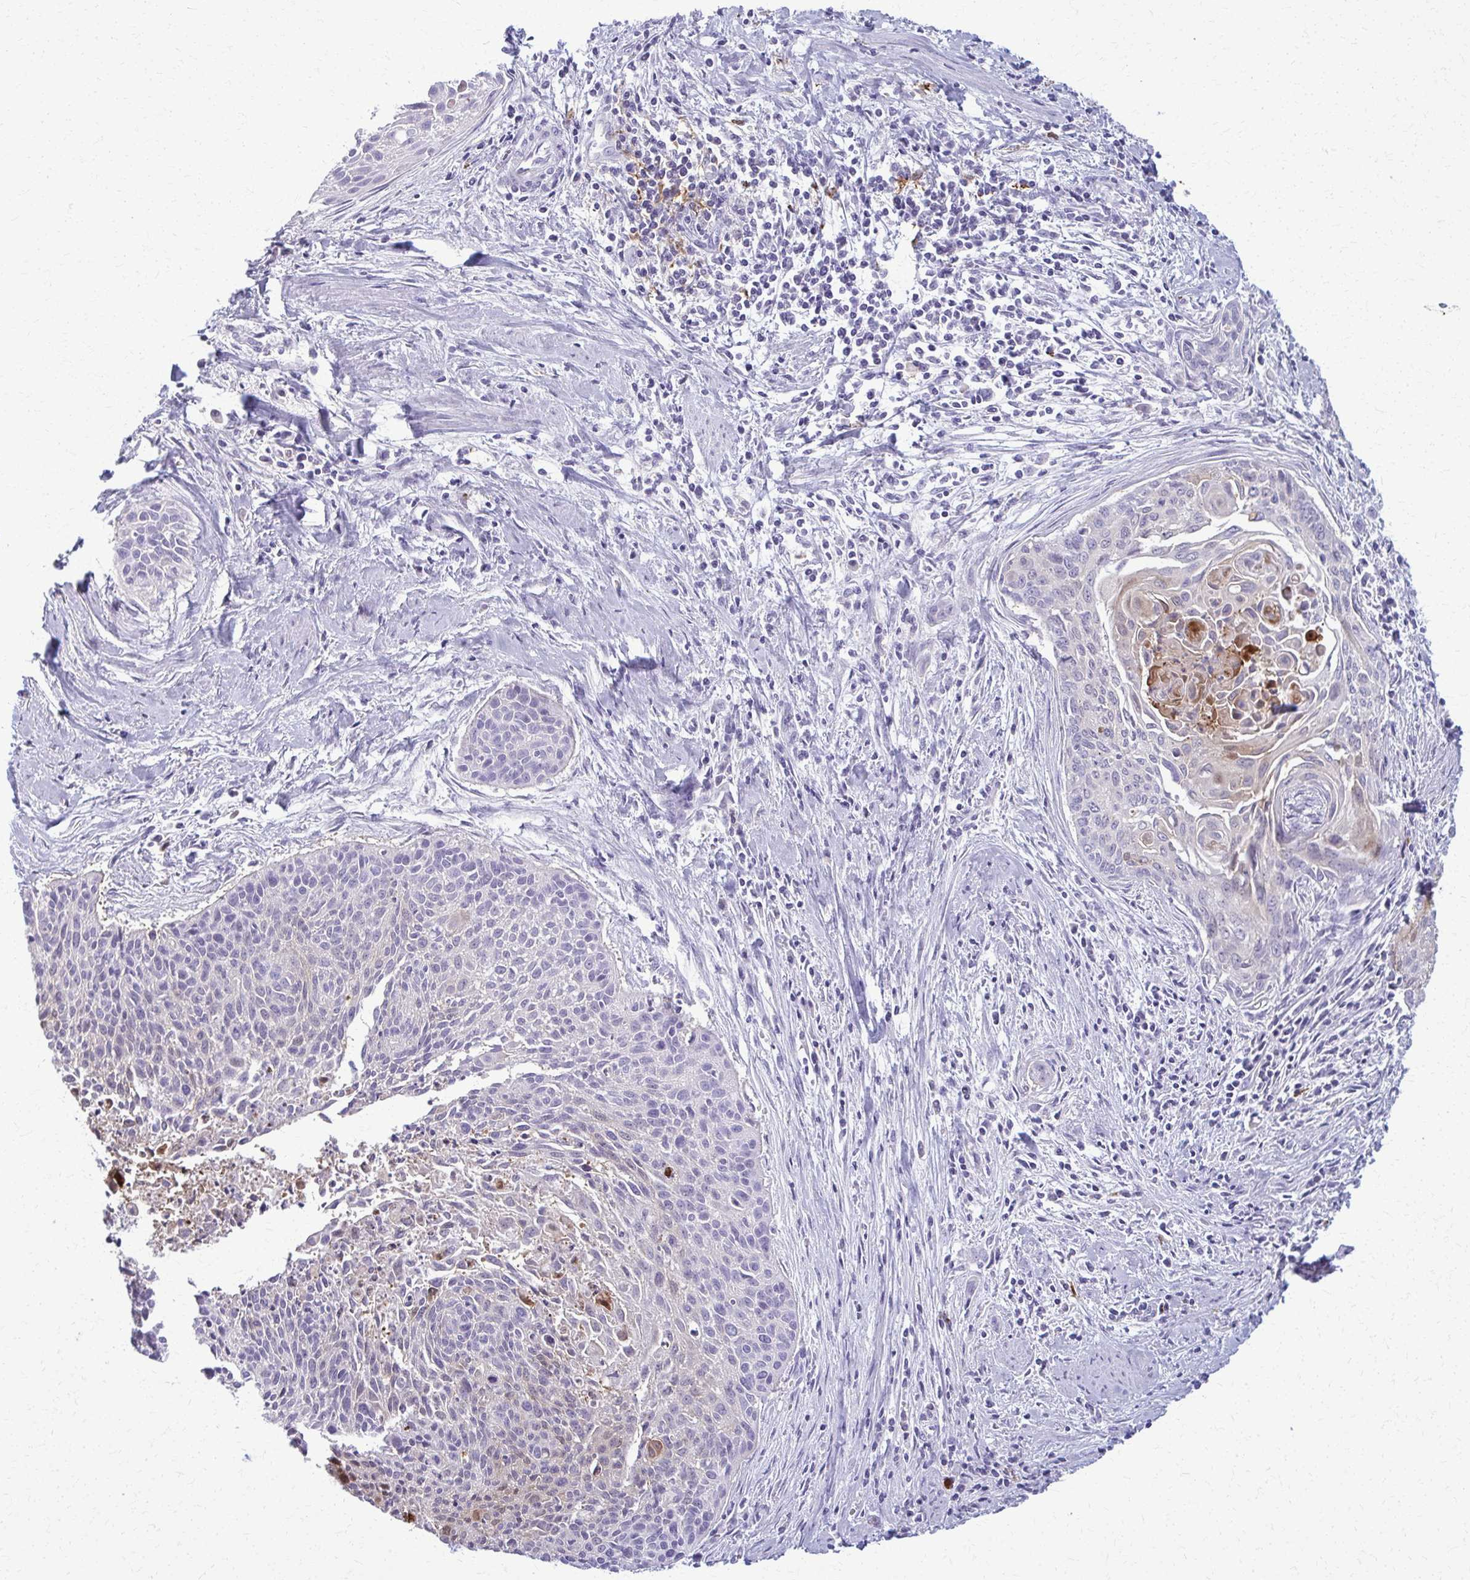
{"staining": {"intensity": "moderate", "quantity": "<25%", "location": "cytoplasmic/membranous"}, "tissue": "cervical cancer", "cell_type": "Tumor cells", "image_type": "cancer", "snomed": [{"axis": "morphology", "description": "Squamous cell carcinoma, NOS"}, {"axis": "topography", "description": "Cervix"}], "caption": "Immunohistochemical staining of cervical squamous cell carcinoma reveals low levels of moderate cytoplasmic/membranous protein expression in about <25% of tumor cells.", "gene": "OR4M1", "patient": {"sex": "female", "age": 55}}